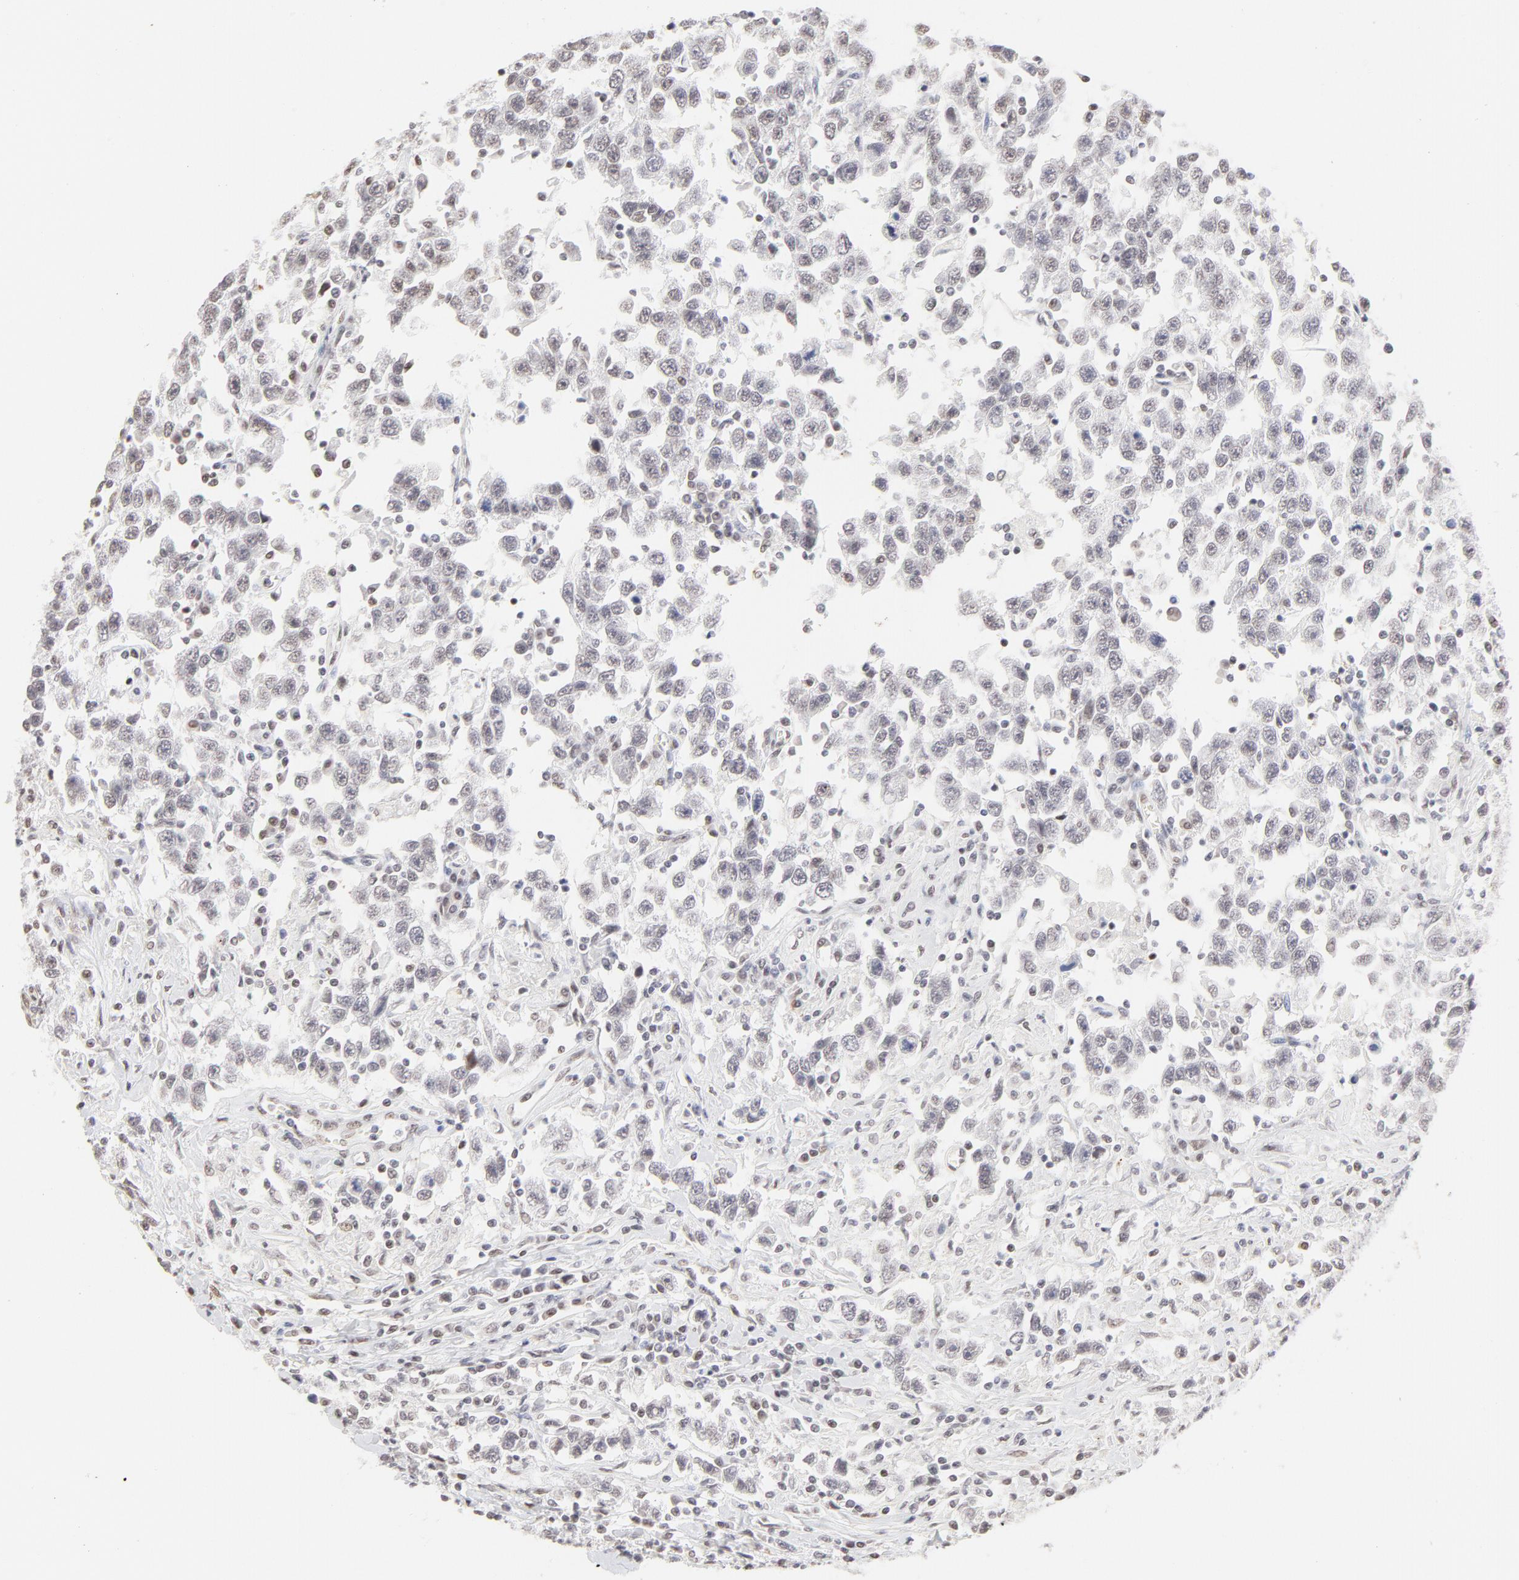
{"staining": {"intensity": "weak", "quantity": "<25%", "location": "nuclear"}, "tissue": "testis cancer", "cell_type": "Tumor cells", "image_type": "cancer", "snomed": [{"axis": "morphology", "description": "Seminoma, NOS"}, {"axis": "topography", "description": "Testis"}], "caption": "Histopathology image shows no protein positivity in tumor cells of seminoma (testis) tissue.", "gene": "PBX1", "patient": {"sex": "male", "age": 41}}